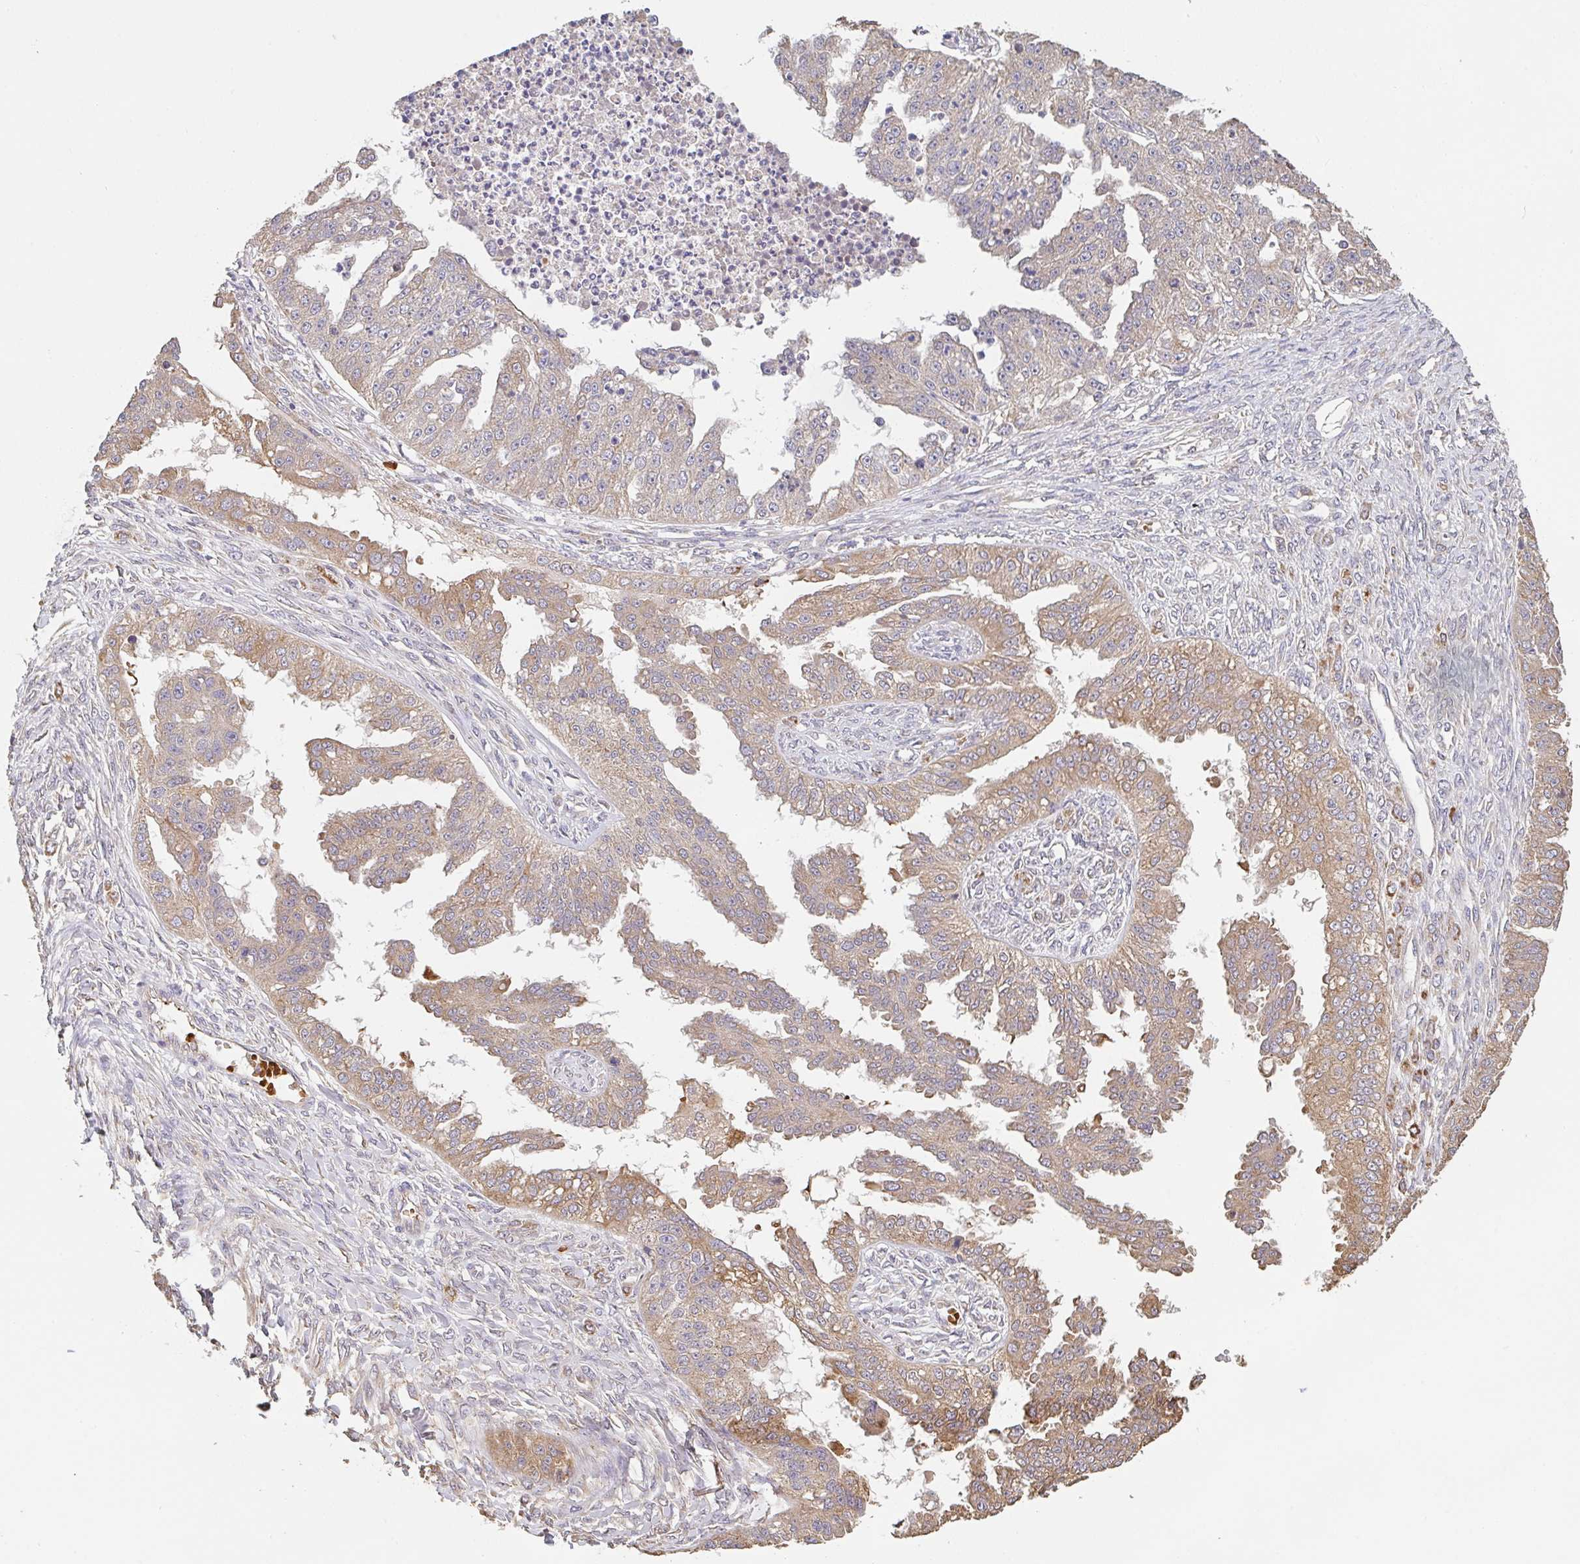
{"staining": {"intensity": "moderate", "quantity": "<25%", "location": "cytoplasmic/membranous"}, "tissue": "ovarian cancer", "cell_type": "Tumor cells", "image_type": "cancer", "snomed": [{"axis": "morphology", "description": "Cystadenocarcinoma, serous, NOS"}, {"axis": "topography", "description": "Ovary"}], "caption": "A photomicrograph of serous cystadenocarcinoma (ovarian) stained for a protein exhibits moderate cytoplasmic/membranous brown staining in tumor cells.", "gene": "POLG", "patient": {"sex": "female", "age": 58}}